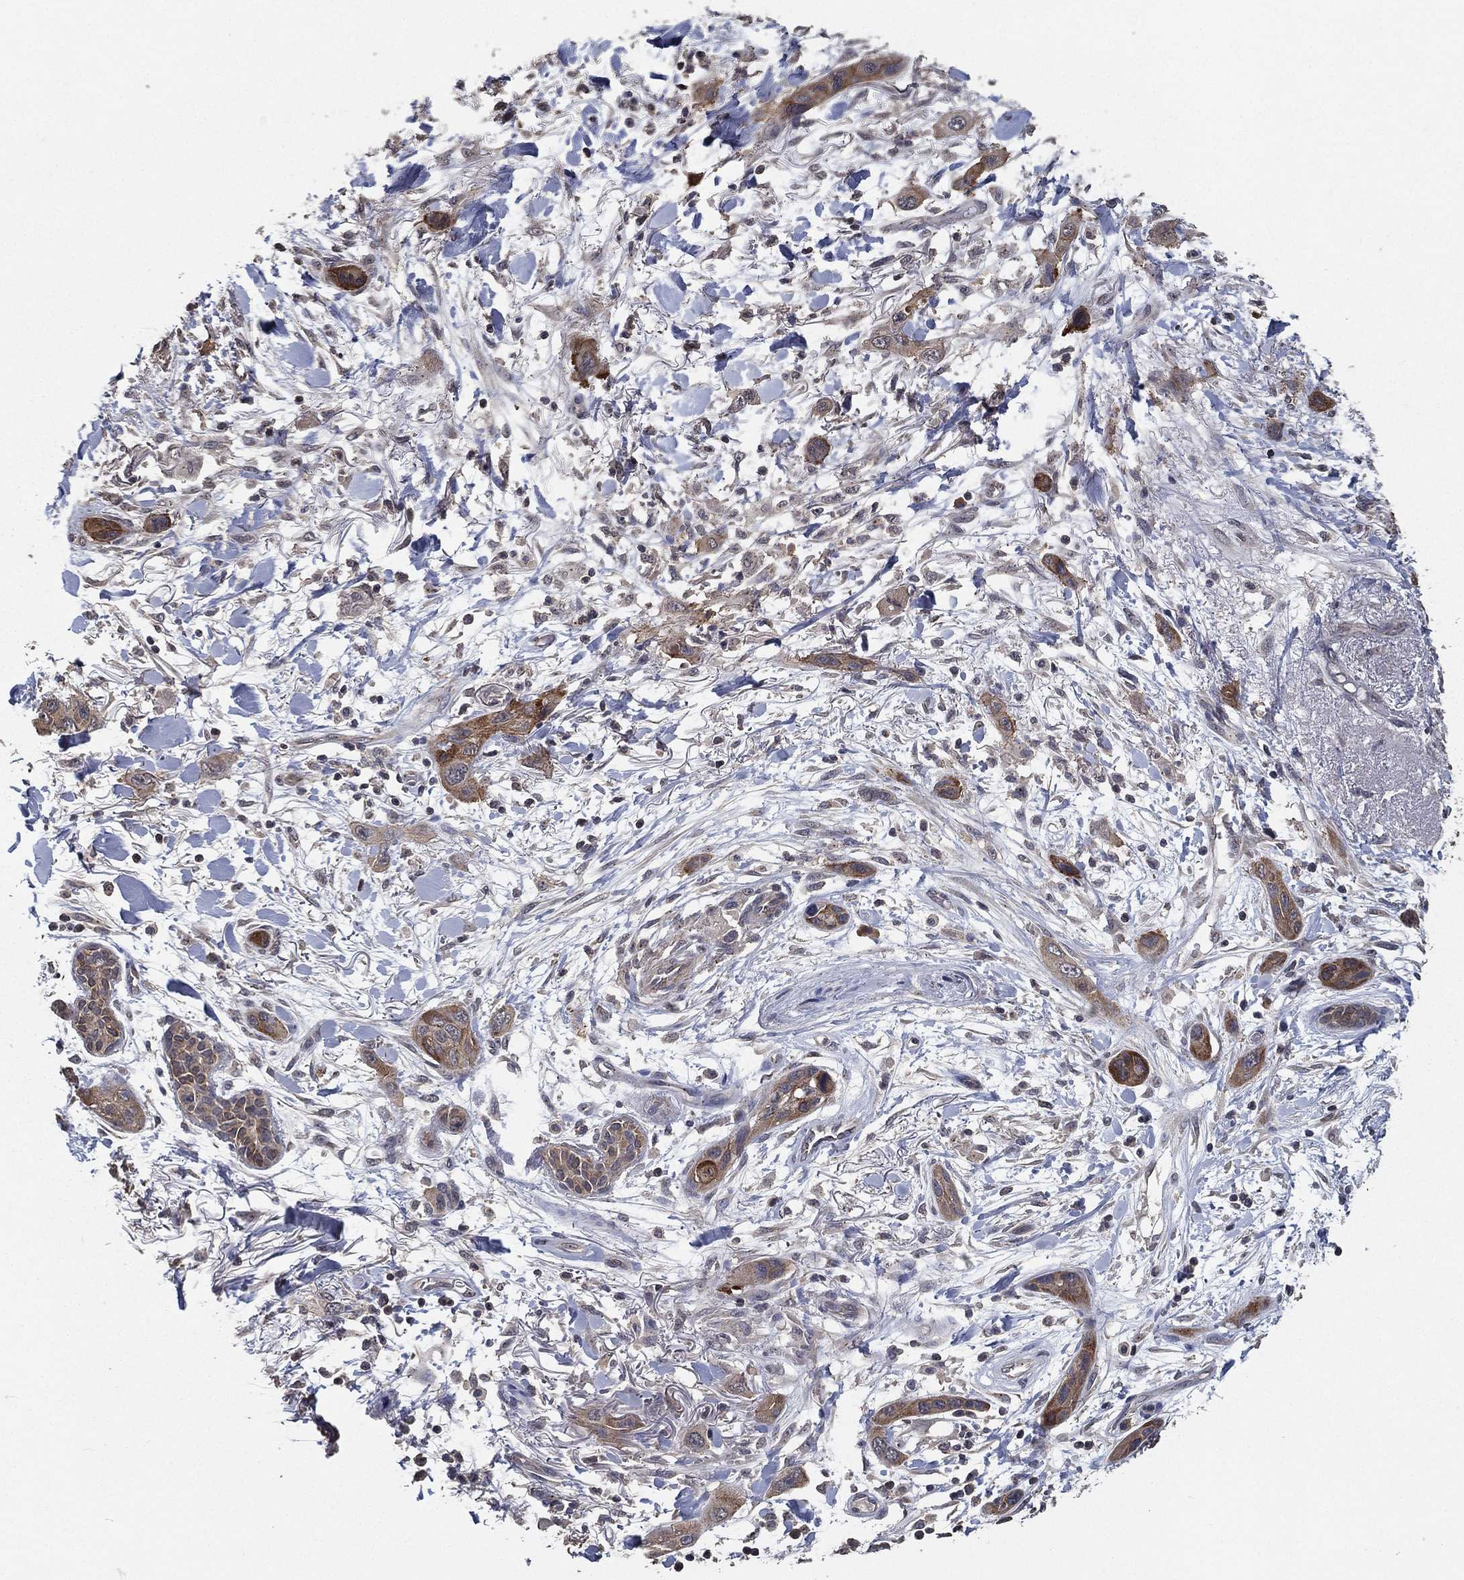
{"staining": {"intensity": "moderate", "quantity": "25%-75%", "location": "cytoplasmic/membranous"}, "tissue": "skin cancer", "cell_type": "Tumor cells", "image_type": "cancer", "snomed": [{"axis": "morphology", "description": "Squamous cell carcinoma, NOS"}, {"axis": "topography", "description": "Skin"}], "caption": "An immunohistochemistry (IHC) micrograph of neoplastic tissue is shown. Protein staining in brown labels moderate cytoplasmic/membranous positivity in skin squamous cell carcinoma within tumor cells.", "gene": "PCNT", "patient": {"sex": "male", "age": 79}}